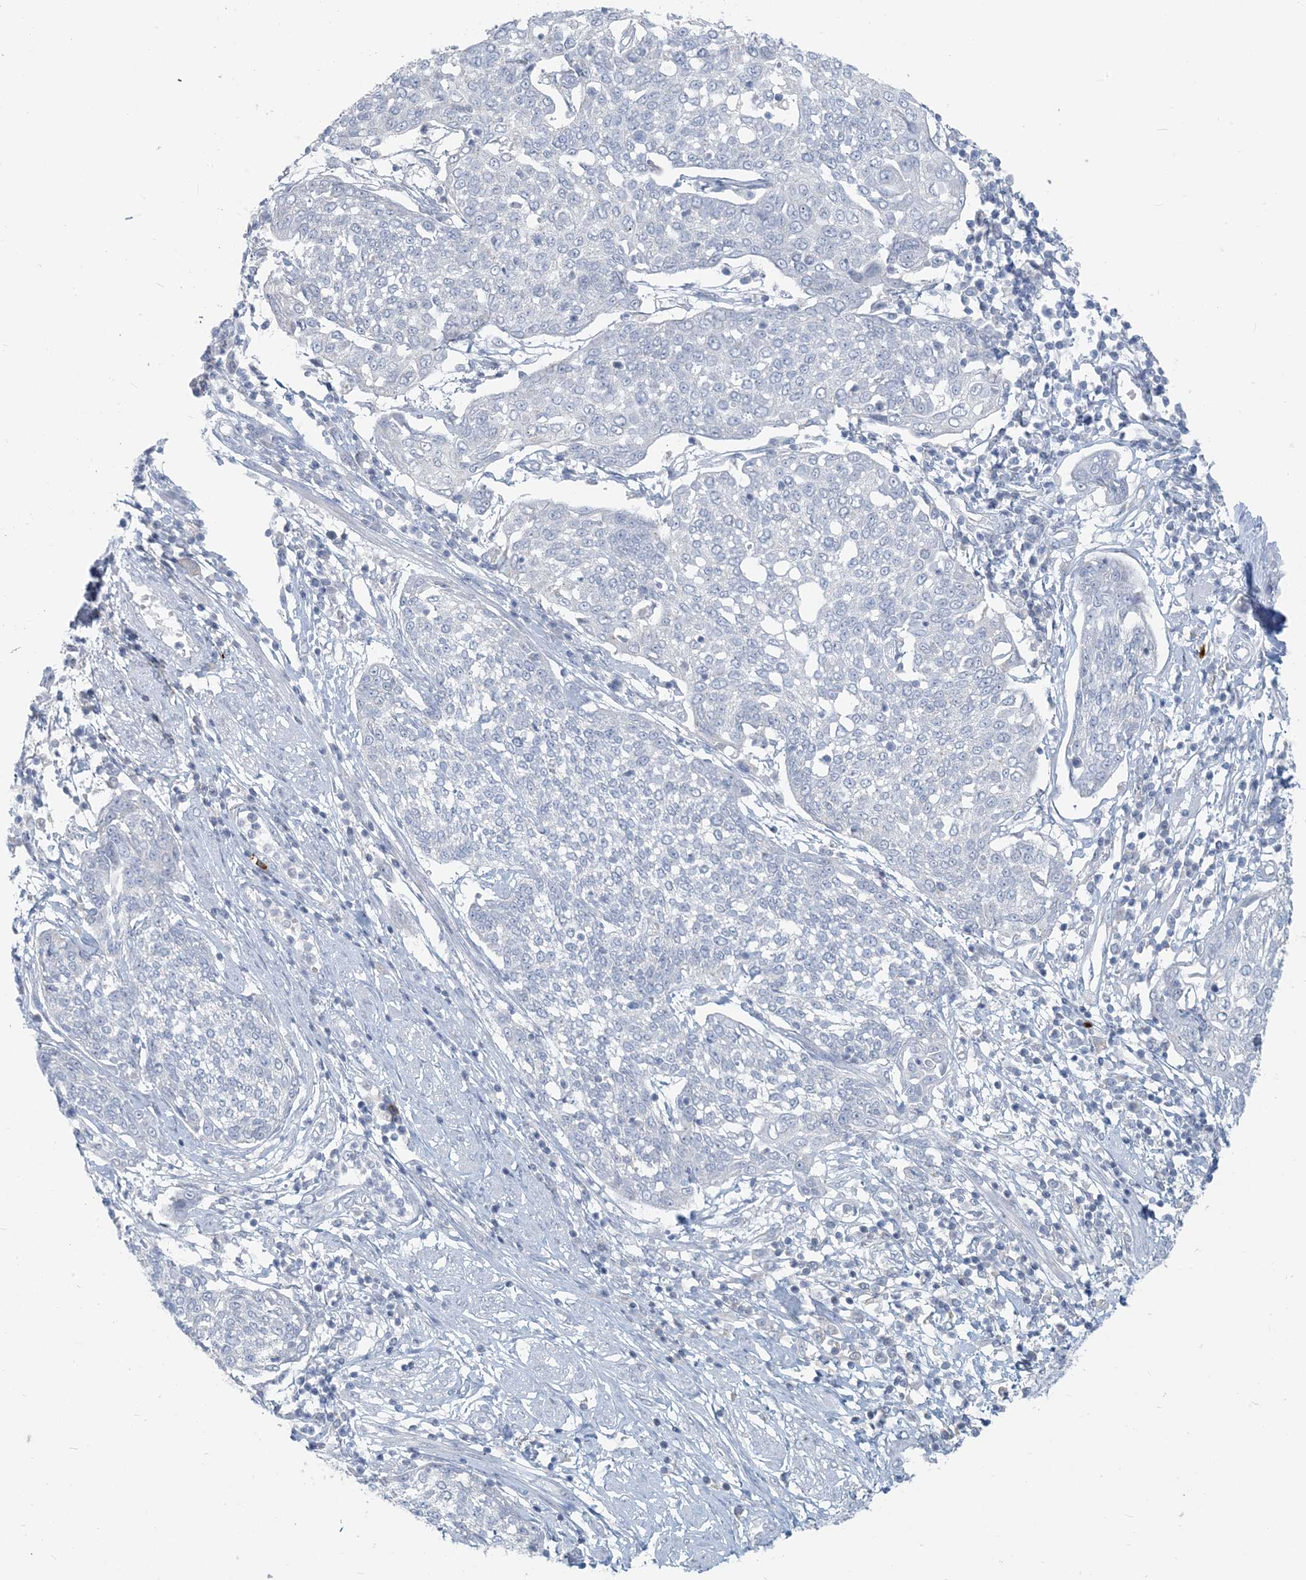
{"staining": {"intensity": "negative", "quantity": "none", "location": "none"}, "tissue": "cervical cancer", "cell_type": "Tumor cells", "image_type": "cancer", "snomed": [{"axis": "morphology", "description": "Squamous cell carcinoma, NOS"}, {"axis": "topography", "description": "Cervix"}], "caption": "Squamous cell carcinoma (cervical) stained for a protein using IHC exhibits no expression tumor cells.", "gene": "SCML1", "patient": {"sex": "female", "age": 34}}